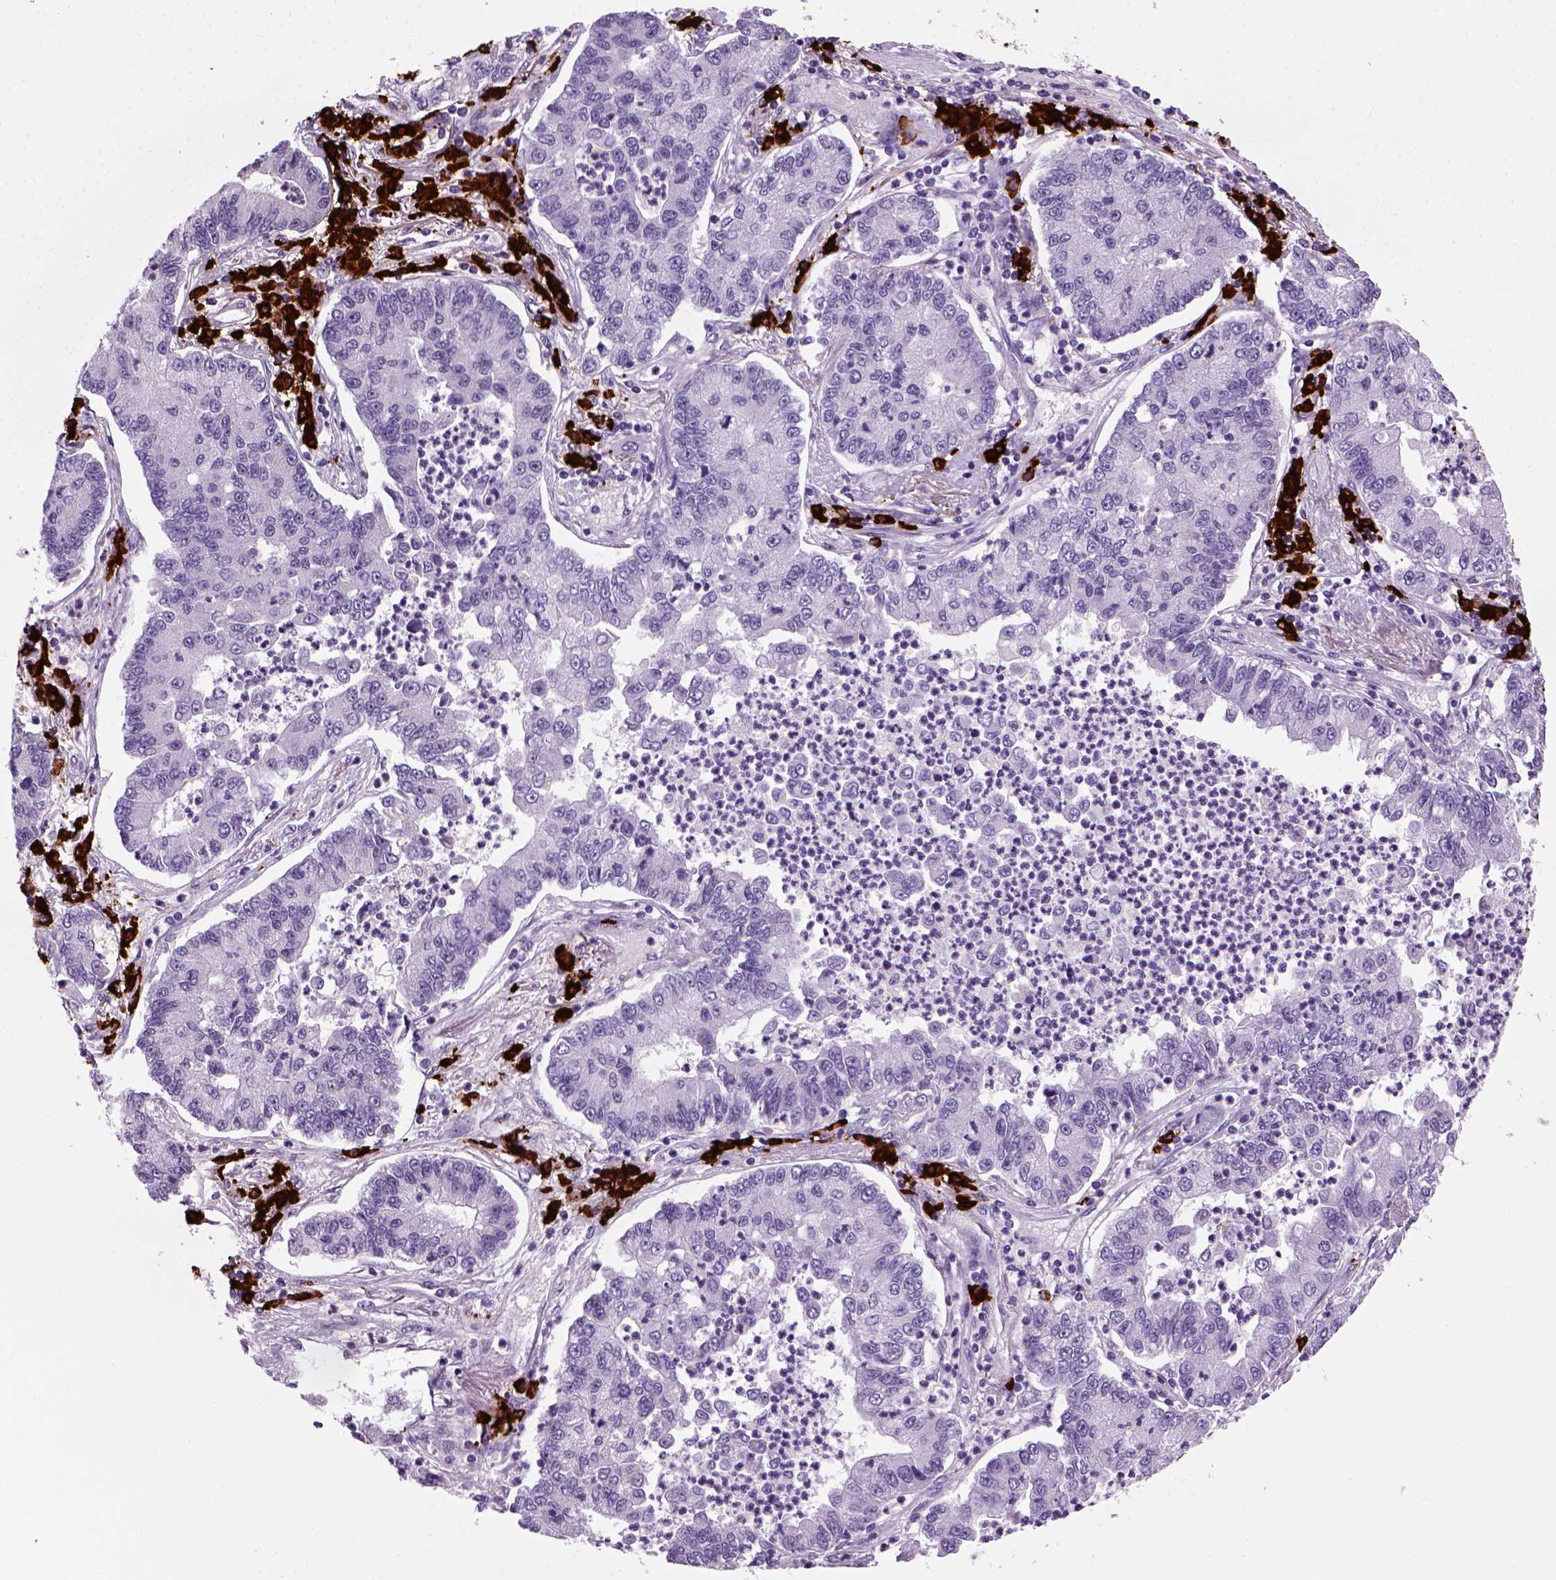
{"staining": {"intensity": "negative", "quantity": "none", "location": "none"}, "tissue": "lung cancer", "cell_type": "Tumor cells", "image_type": "cancer", "snomed": [{"axis": "morphology", "description": "Adenocarcinoma, NOS"}, {"axis": "topography", "description": "Lung"}], "caption": "Tumor cells show no significant staining in lung cancer (adenocarcinoma).", "gene": "MZB1", "patient": {"sex": "female", "age": 57}}